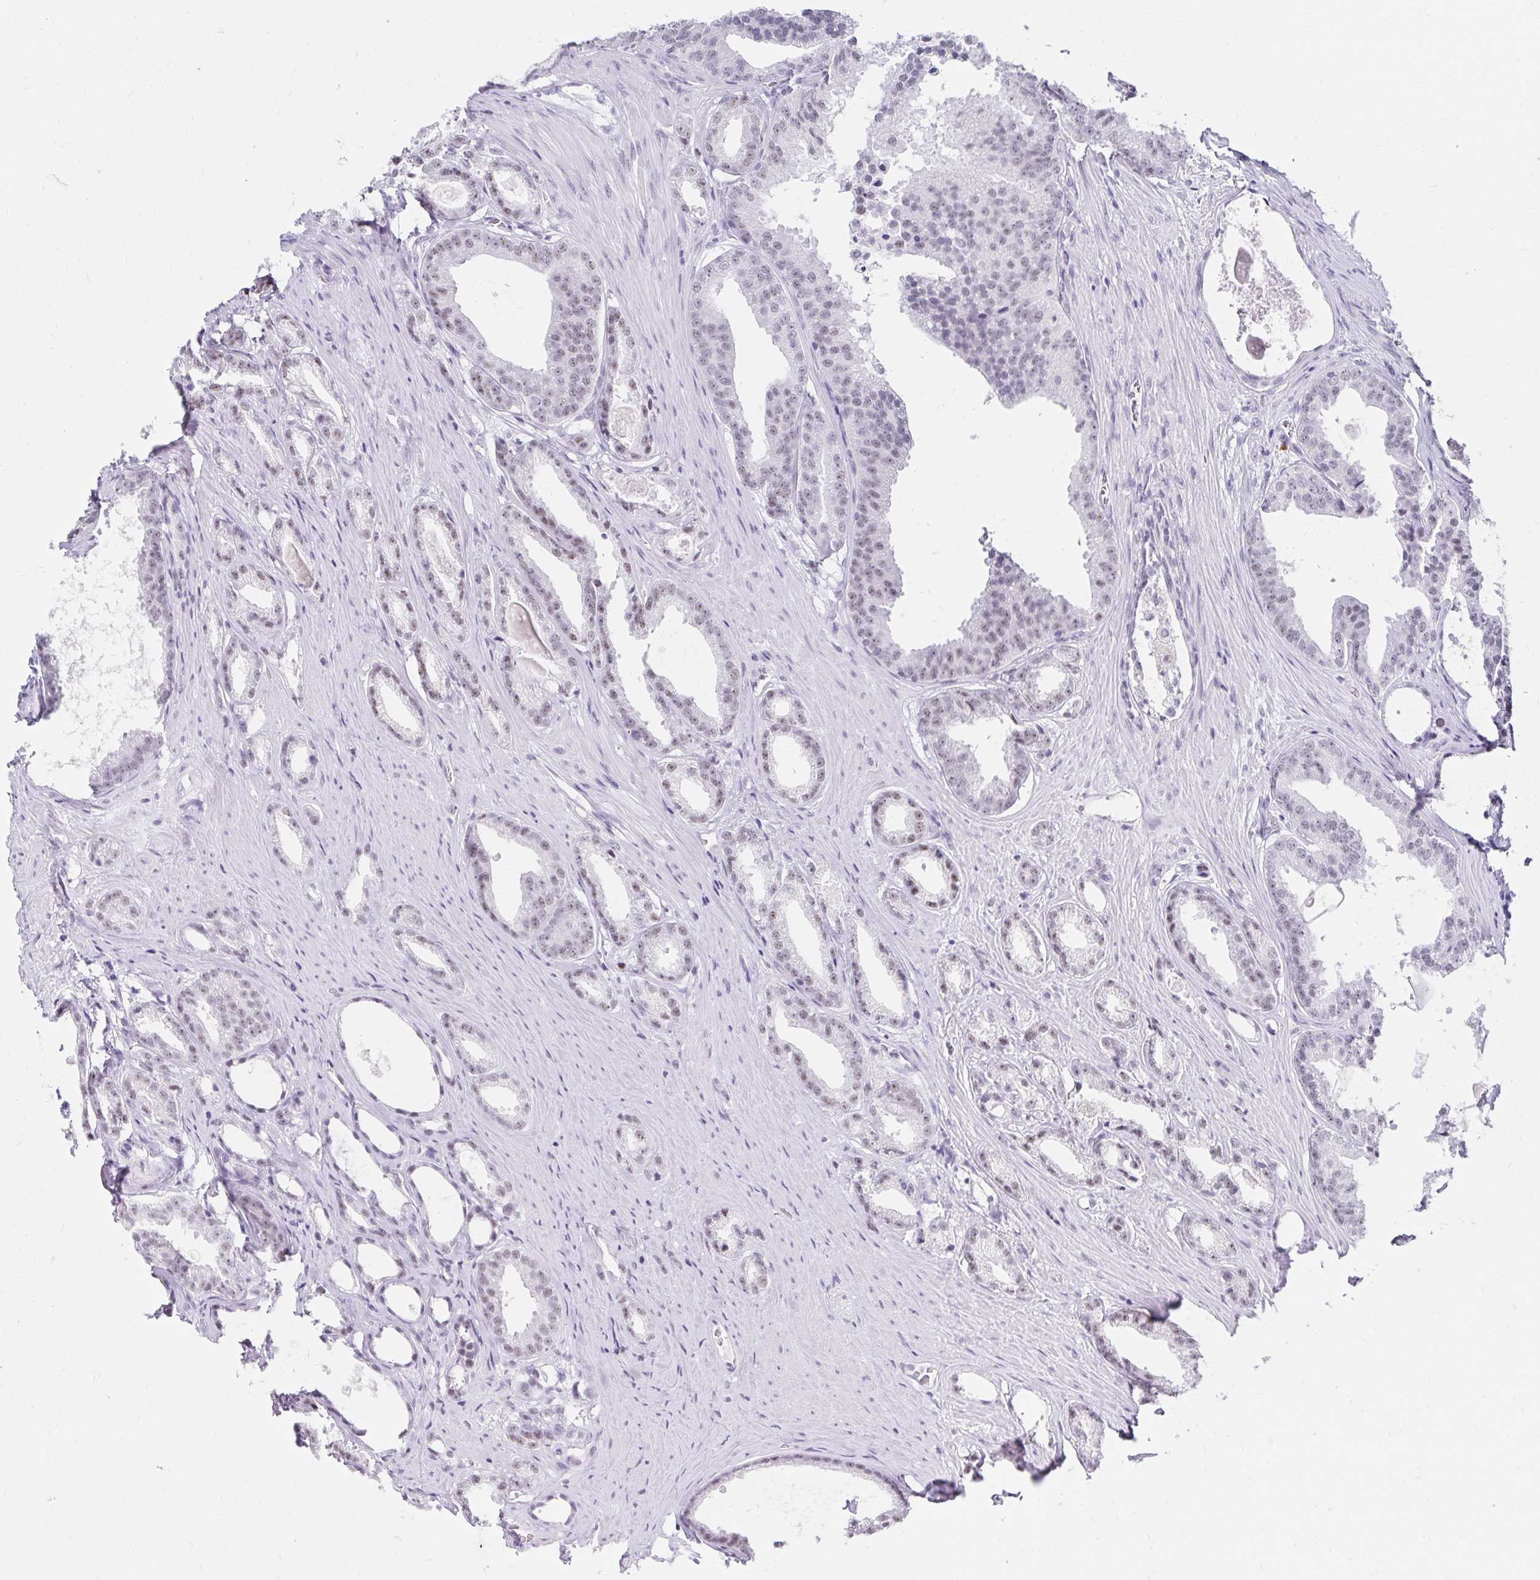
{"staining": {"intensity": "weak", "quantity": "25%-75%", "location": "nuclear"}, "tissue": "prostate cancer", "cell_type": "Tumor cells", "image_type": "cancer", "snomed": [{"axis": "morphology", "description": "Adenocarcinoma, Low grade"}, {"axis": "topography", "description": "Prostate"}], "caption": "A high-resolution image shows IHC staining of prostate low-grade adenocarcinoma, which shows weak nuclear positivity in approximately 25%-75% of tumor cells.", "gene": "C20orf85", "patient": {"sex": "male", "age": 65}}